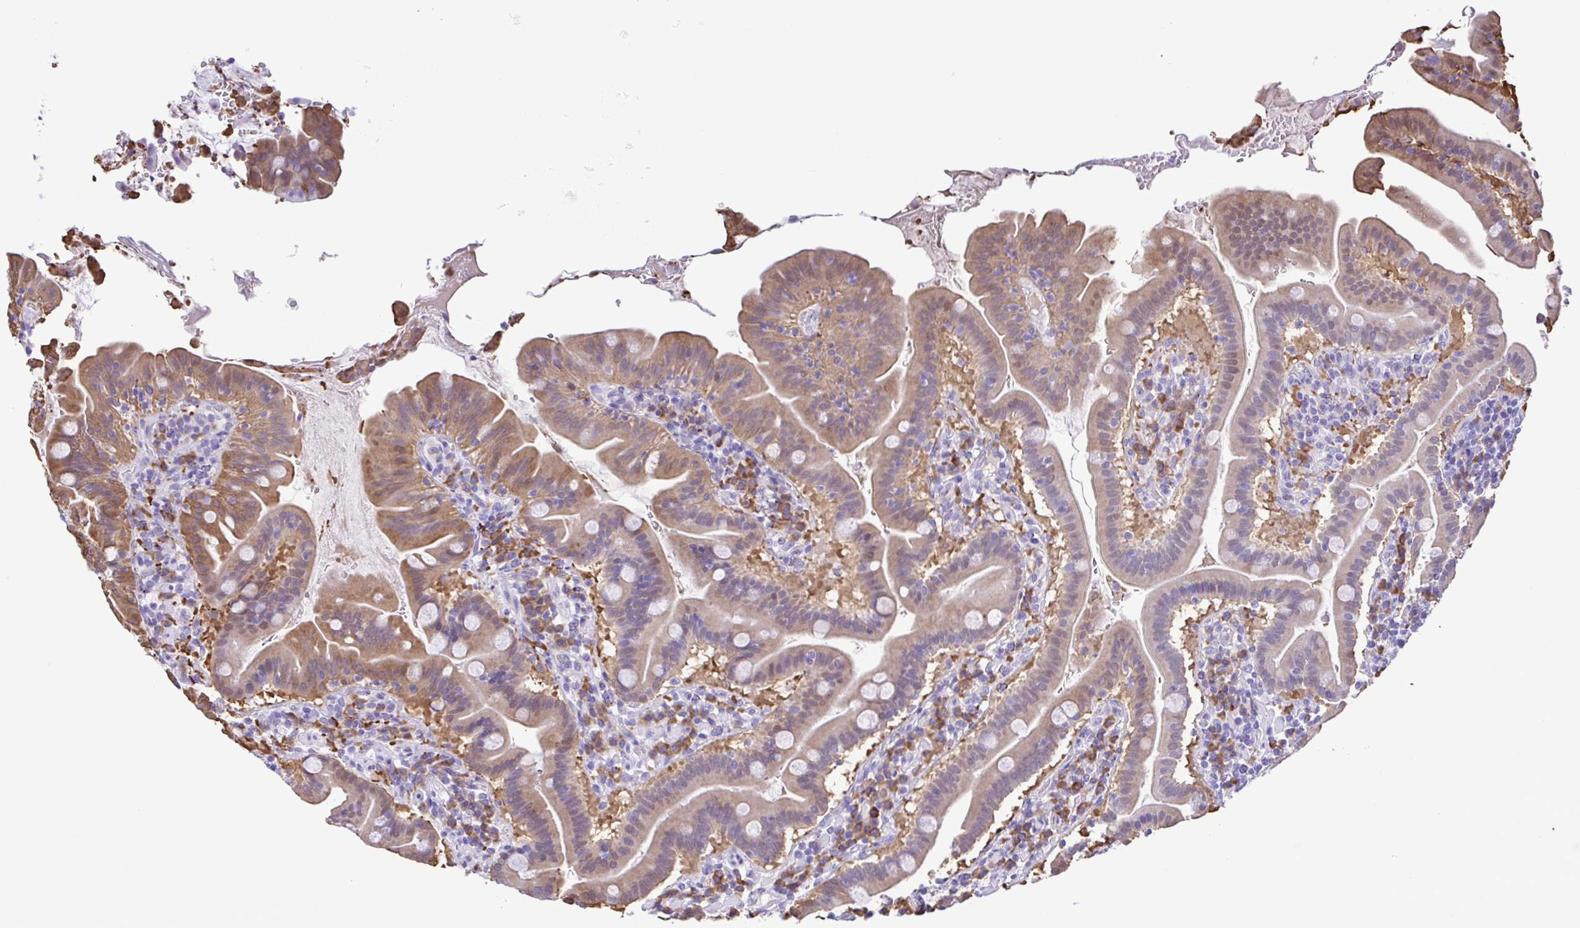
{"staining": {"intensity": "moderate", "quantity": "25%-75%", "location": "cytoplasmic/membranous"}, "tissue": "small intestine", "cell_type": "Glandular cells", "image_type": "normal", "snomed": [{"axis": "morphology", "description": "Normal tissue, NOS"}, {"axis": "topography", "description": "Small intestine"}], "caption": "Immunohistochemical staining of normal small intestine shows moderate cytoplasmic/membranous protein staining in approximately 25%-75% of glandular cells. Using DAB (brown) and hematoxylin (blue) stains, captured at high magnification using brightfield microscopy.", "gene": "GPR17", "patient": {"sex": "male", "age": 26}}